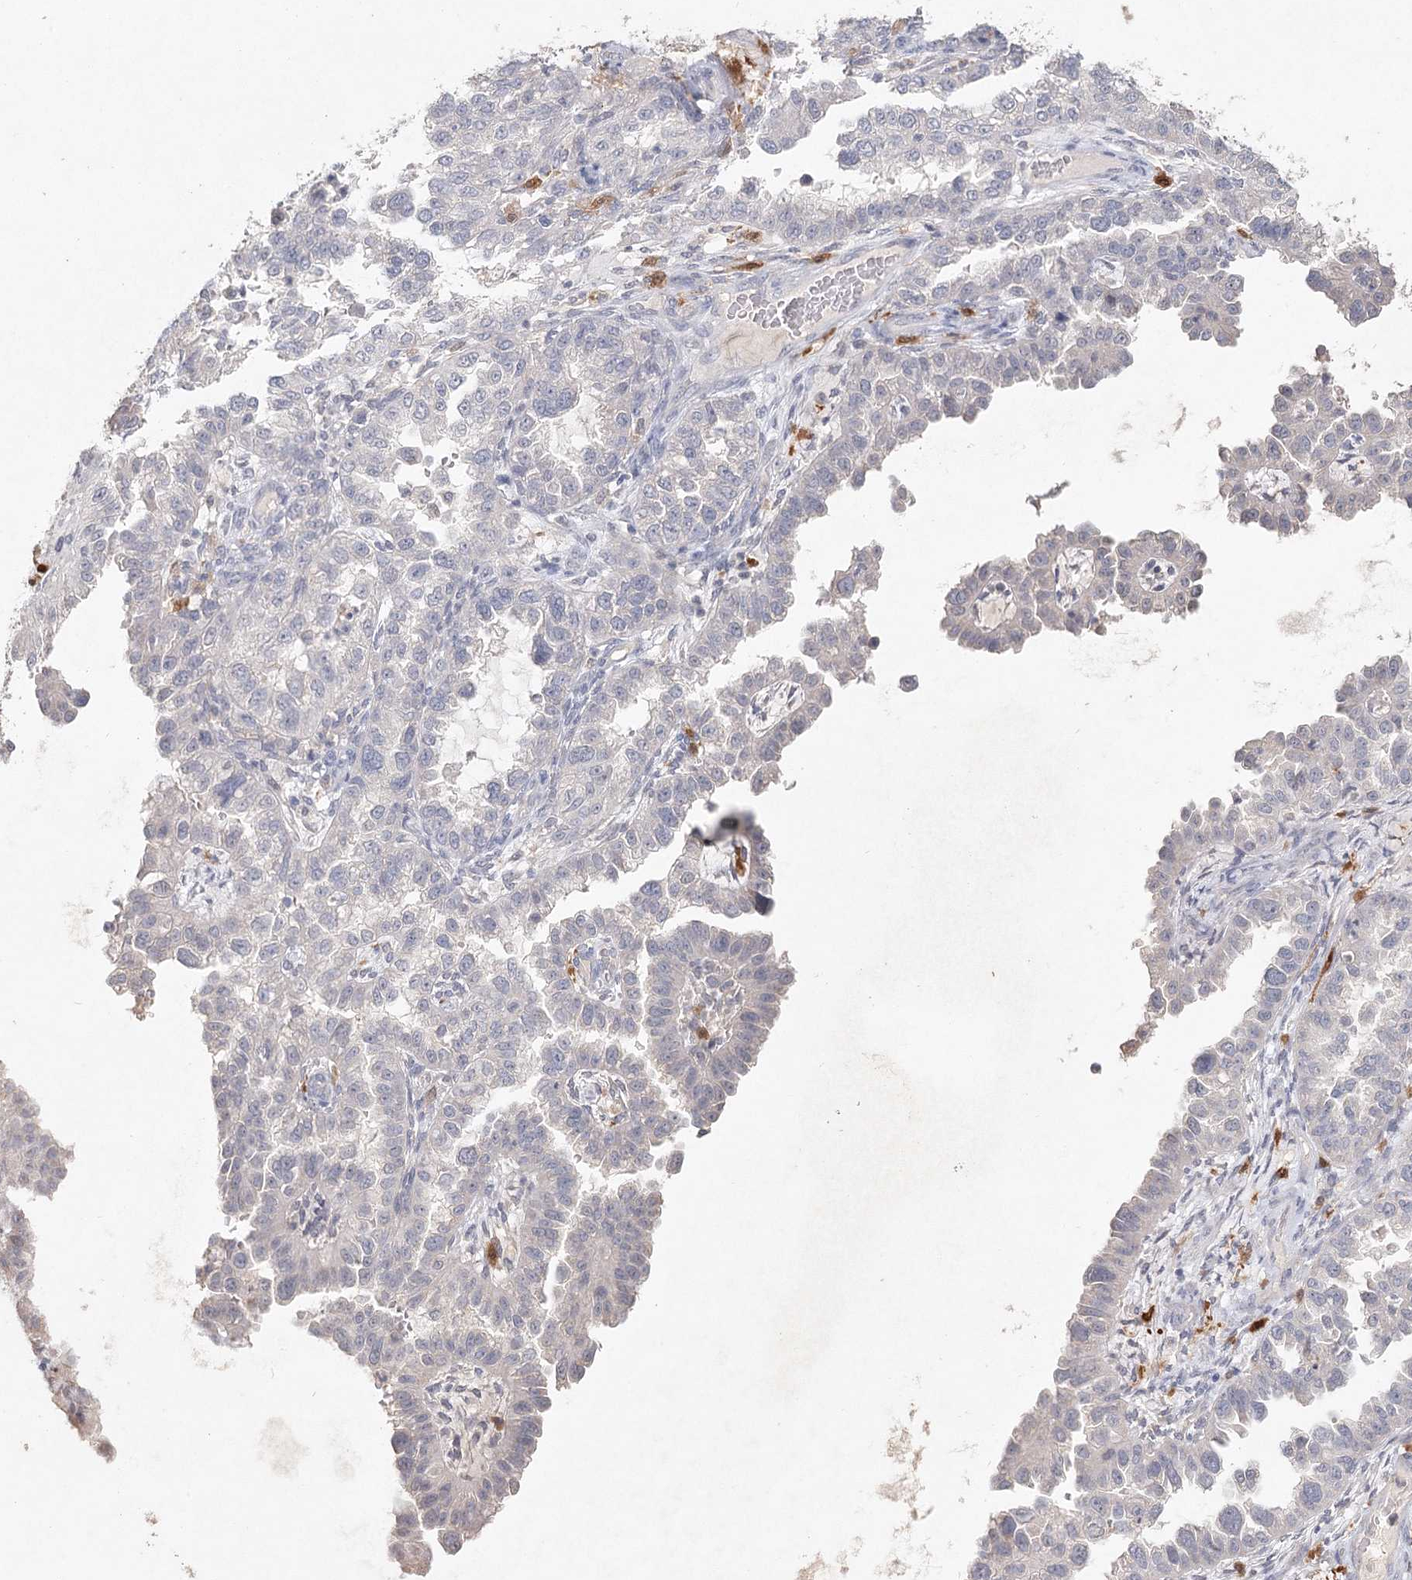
{"staining": {"intensity": "negative", "quantity": "none", "location": "none"}, "tissue": "endometrial cancer", "cell_type": "Tumor cells", "image_type": "cancer", "snomed": [{"axis": "morphology", "description": "Adenocarcinoma, NOS"}, {"axis": "topography", "description": "Endometrium"}], "caption": "Immunohistochemistry (IHC) histopathology image of endometrial cancer stained for a protein (brown), which reveals no positivity in tumor cells.", "gene": "ARSI", "patient": {"sex": "female", "age": 85}}